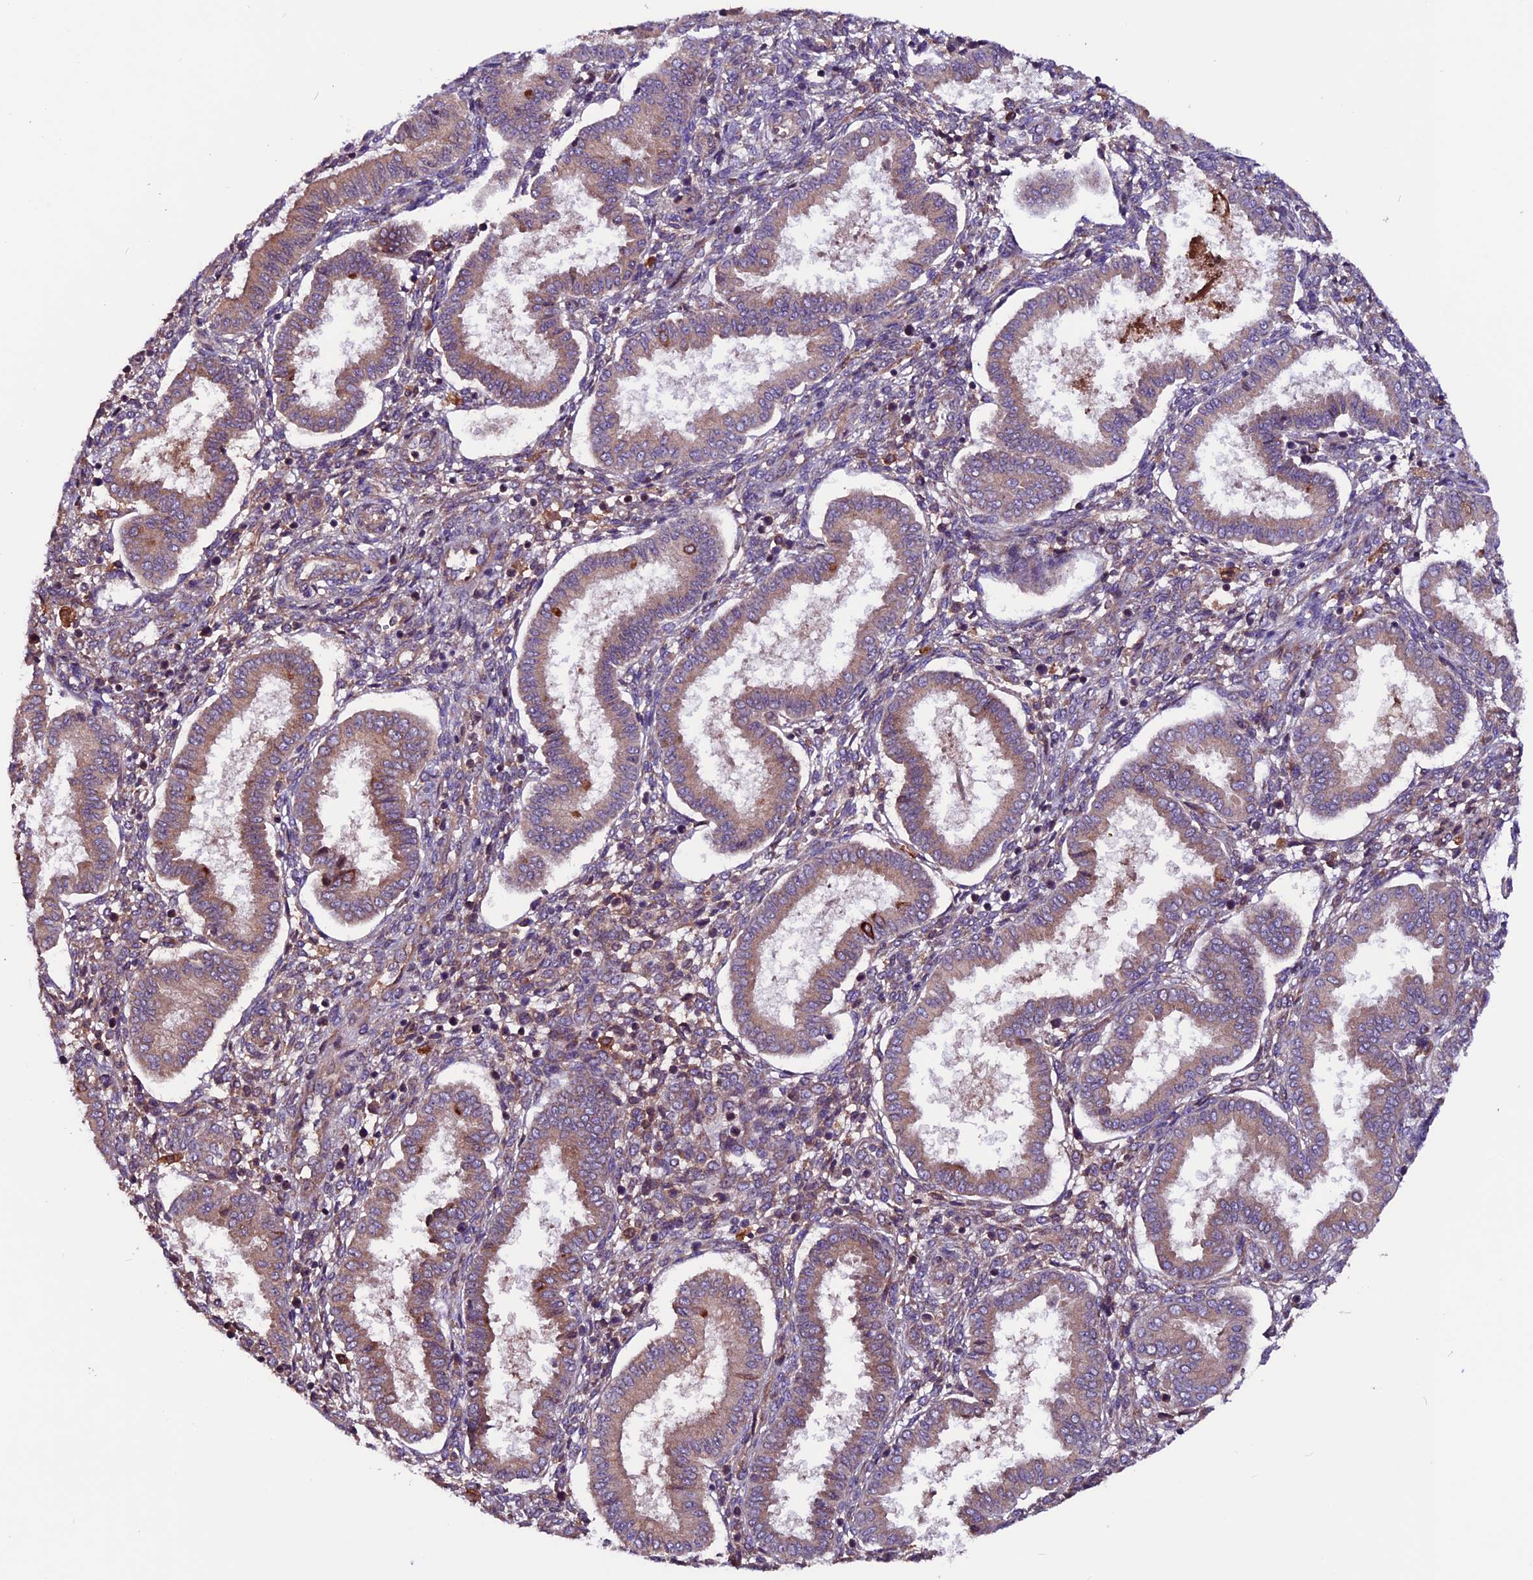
{"staining": {"intensity": "weak", "quantity": "25%-75%", "location": "cytoplasmic/membranous"}, "tissue": "endometrium", "cell_type": "Cells in endometrial stroma", "image_type": "normal", "snomed": [{"axis": "morphology", "description": "Normal tissue, NOS"}, {"axis": "topography", "description": "Endometrium"}], "caption": "Immunohistochemical staining of unremarkable human endometrium reveals 25%-75% levels of weak cytoplasmic/membranous protein staining in approximately 25%-75% of cells in endometrial stroma.", "gene": "ZNF598", "patient": {"sex": "female", "age": 24}}